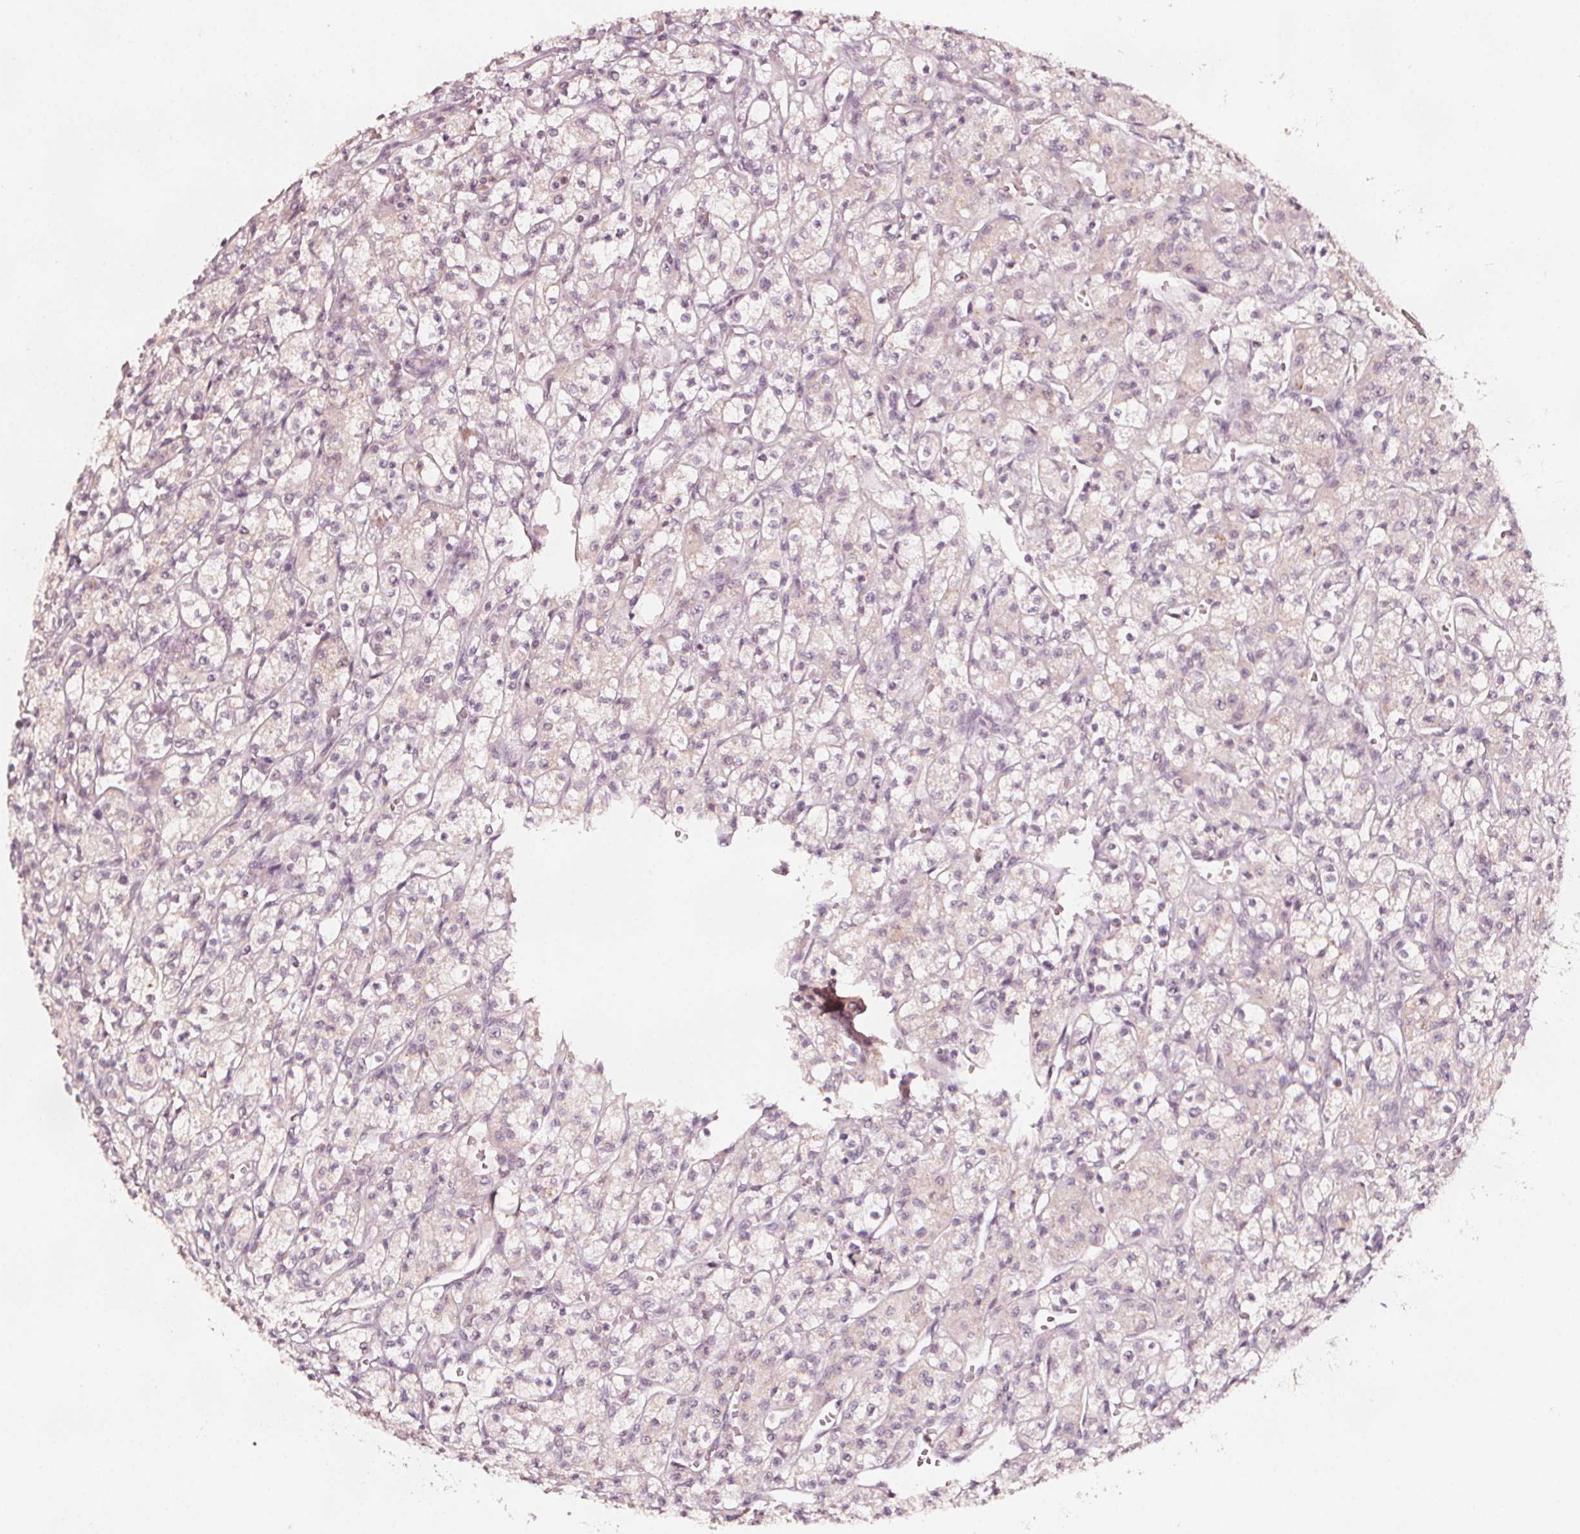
{"staining": {"intensity": "negative", "quantity": "none", "location": "none"}, "tissue": "renal cancer", "cell_type": "Tumor cells", "image_type": "cancer", "snomed": [{"axis": "morphology", "description": "Adenocarcinoma, NOS"}, {"axis": "topography", "description": "Kidney"}], "caption": "Micrograph shows no significant protein expression in tumor cells of renal adenocarcinoma.", "gene": "NPC1L1", "patient": {"sex": "female", "age": 70}}